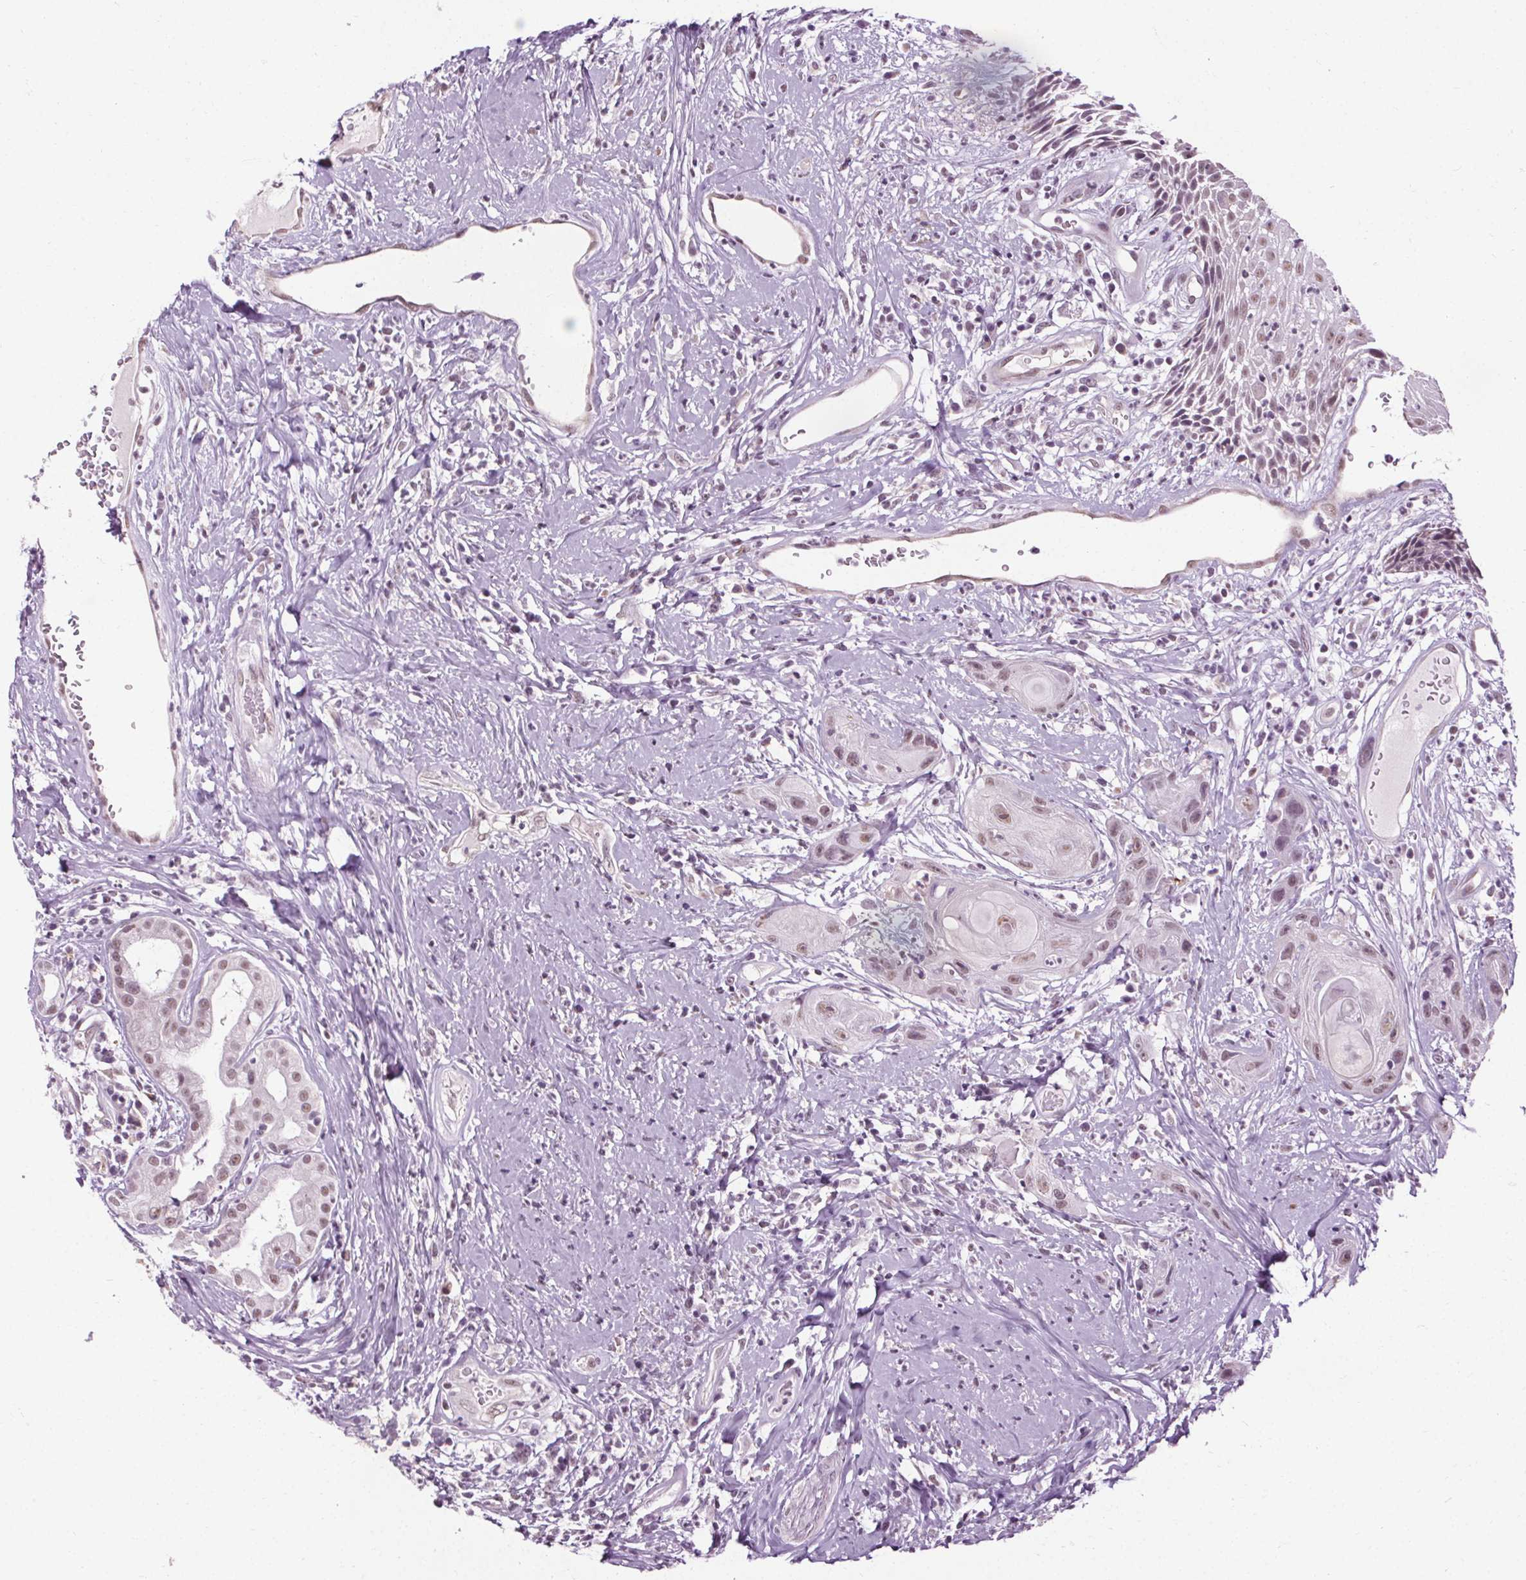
{"staining": {"intensity": "weak", "quantity": "25%-75%", "location": "nuclear"}, "tissue": "head and neck cancer", "cell_type": "Tumor cells", "image_type": "cancer", "snomed": [{"axis": "morphology", "description": "Squamous cell carcinoma, NOS"}, {"axis": "topography", "description": "Head-Neck"}], "caption": "Brown immunohistochemical staining in head and neck cancer (squamous cell carcinoma) exhibits weak nuclear positivity in about 25%-75% of tumor cells.", "gene": "CEBPA", "patient": {"sex": "male", "age": 57}}